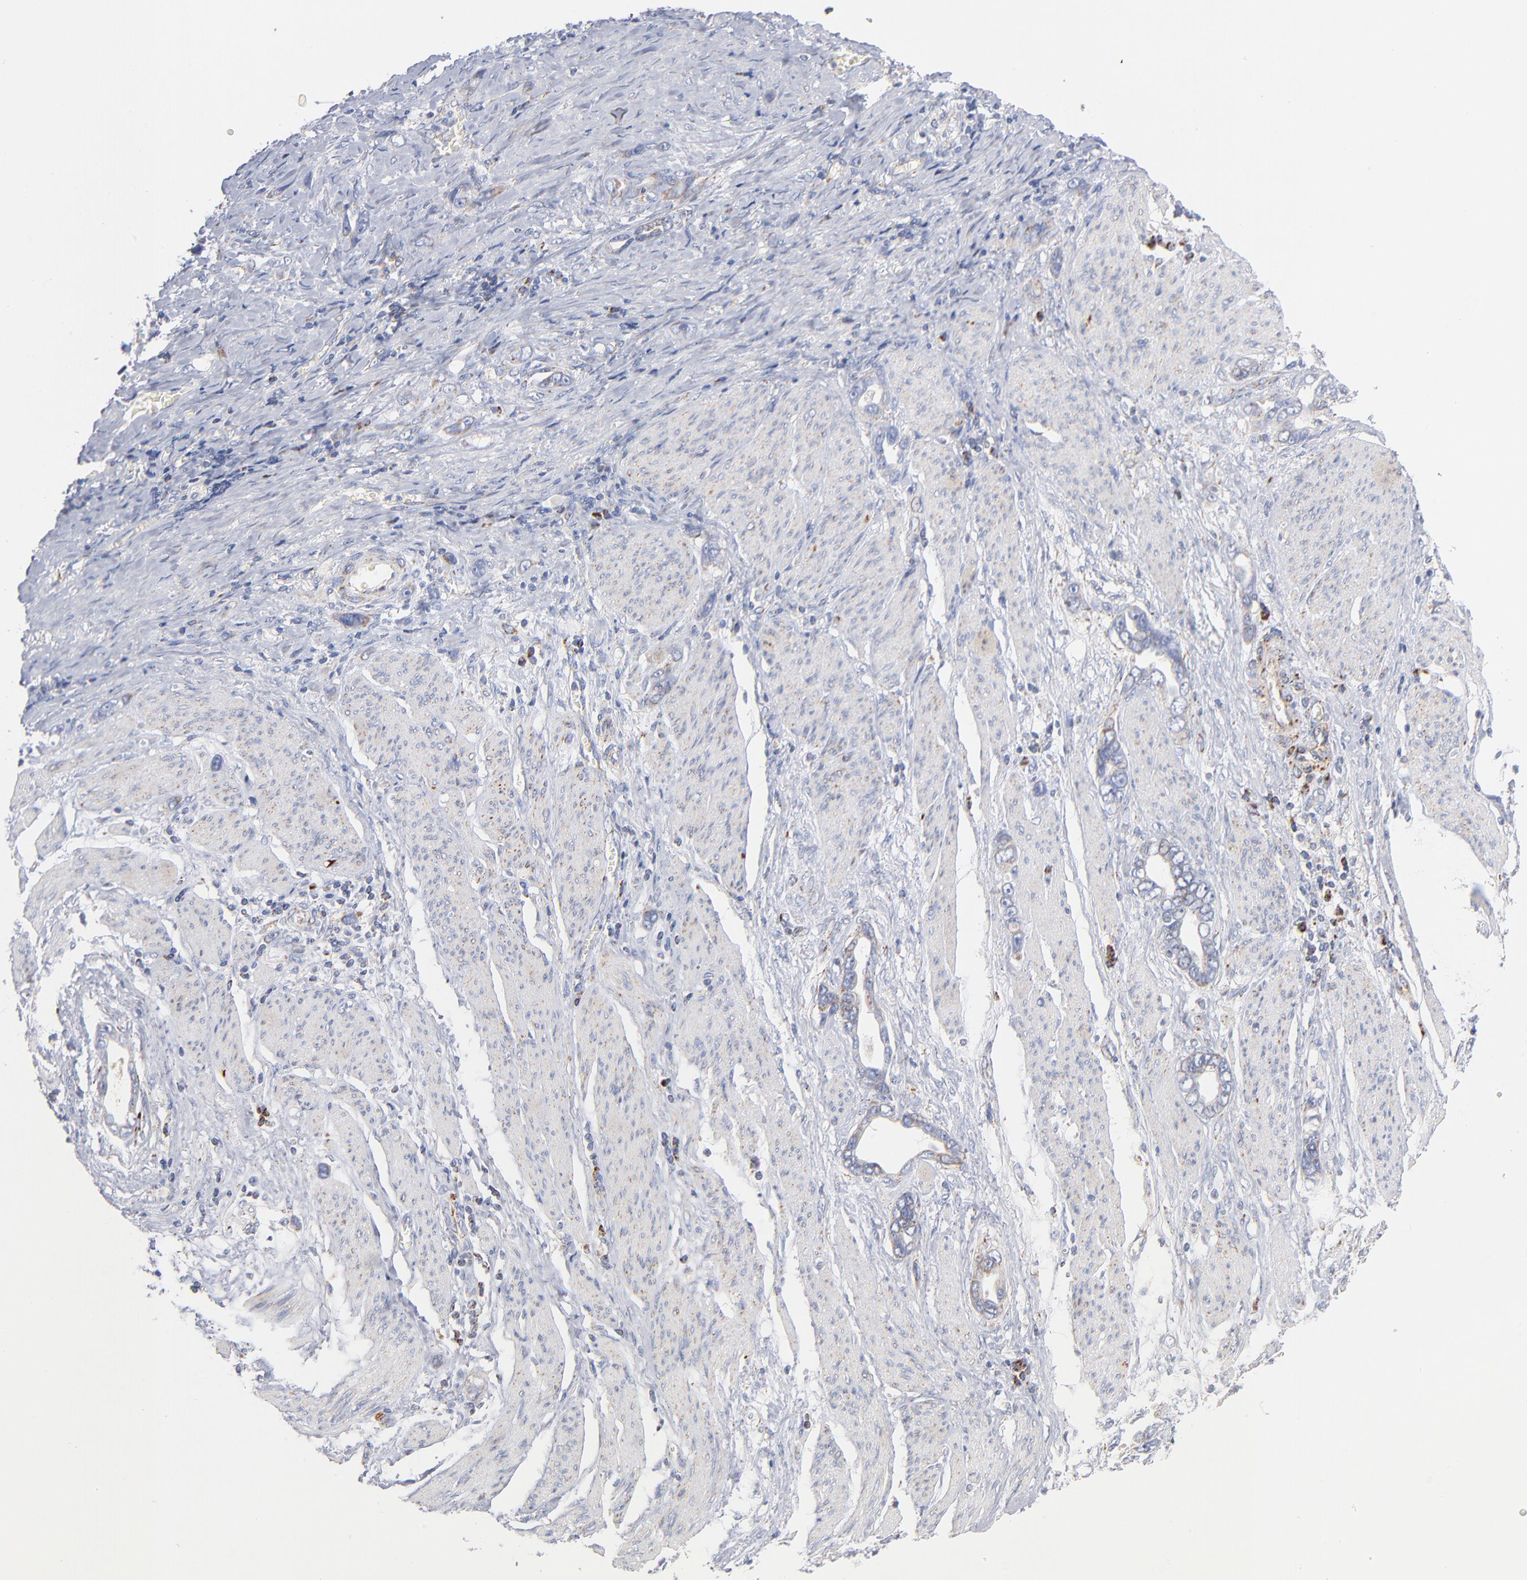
{"staining": {"intensity": "weak", "quantity": "<25%", "location": "cytoplasmic/membranous"}, "tissue": "stomach cancer", "cell_type": "Tumor cells", "image_type": "cancer", "snomed": [{"axis": "morphology", "description": "Adenocarcinoma, NOS"}, {"axis": "topography", "description": "Stomach"}], "caption": "A photomicrograph of stomach cancer stained for a protein reveals no brown staining in tumor cells.", "gene": "DLAT", "patient": {"sex": "male", "age": 78}}